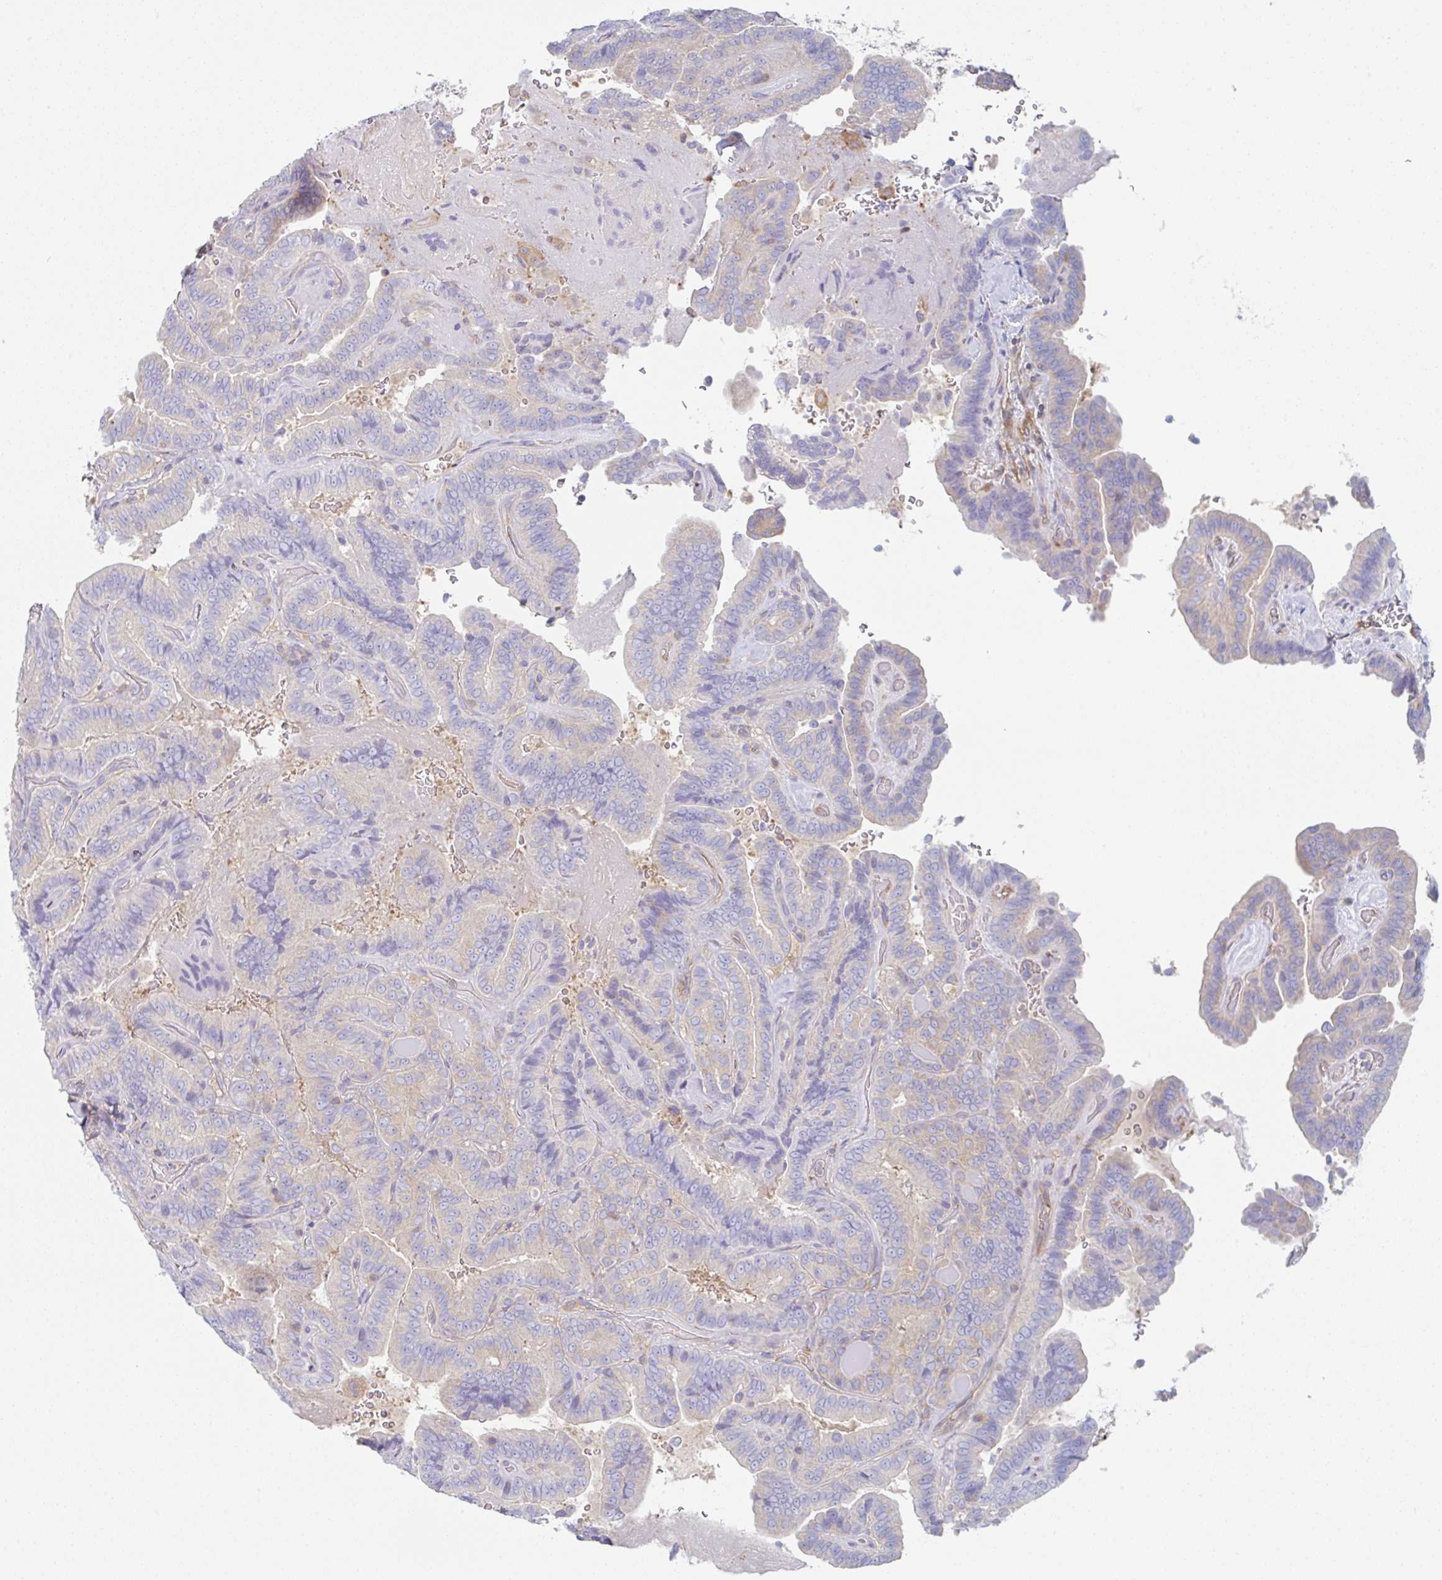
{"staining": {"intensity": "negative", "quantity": "none", "location": "none"}, "tissue": "thyroid cancer", "cell_type": "Tumor cells", "image_type": "cancer", "snomed": [{"axis": "morphology", "description": "Papillary adenocarcinoma, NOS"}, {"axis": "topography", "description": "Thyroid gland"}], "caption": "Tumor cells show no significant positivity in thyroid papillary adenocarcinoma. (Stains: DAB IHC with hematoxylin counter stain, Microscopy: brightfield microscopy at high magnification).", "gene": "AMPD2", "patient": {"sex": "male", "age": 61}}